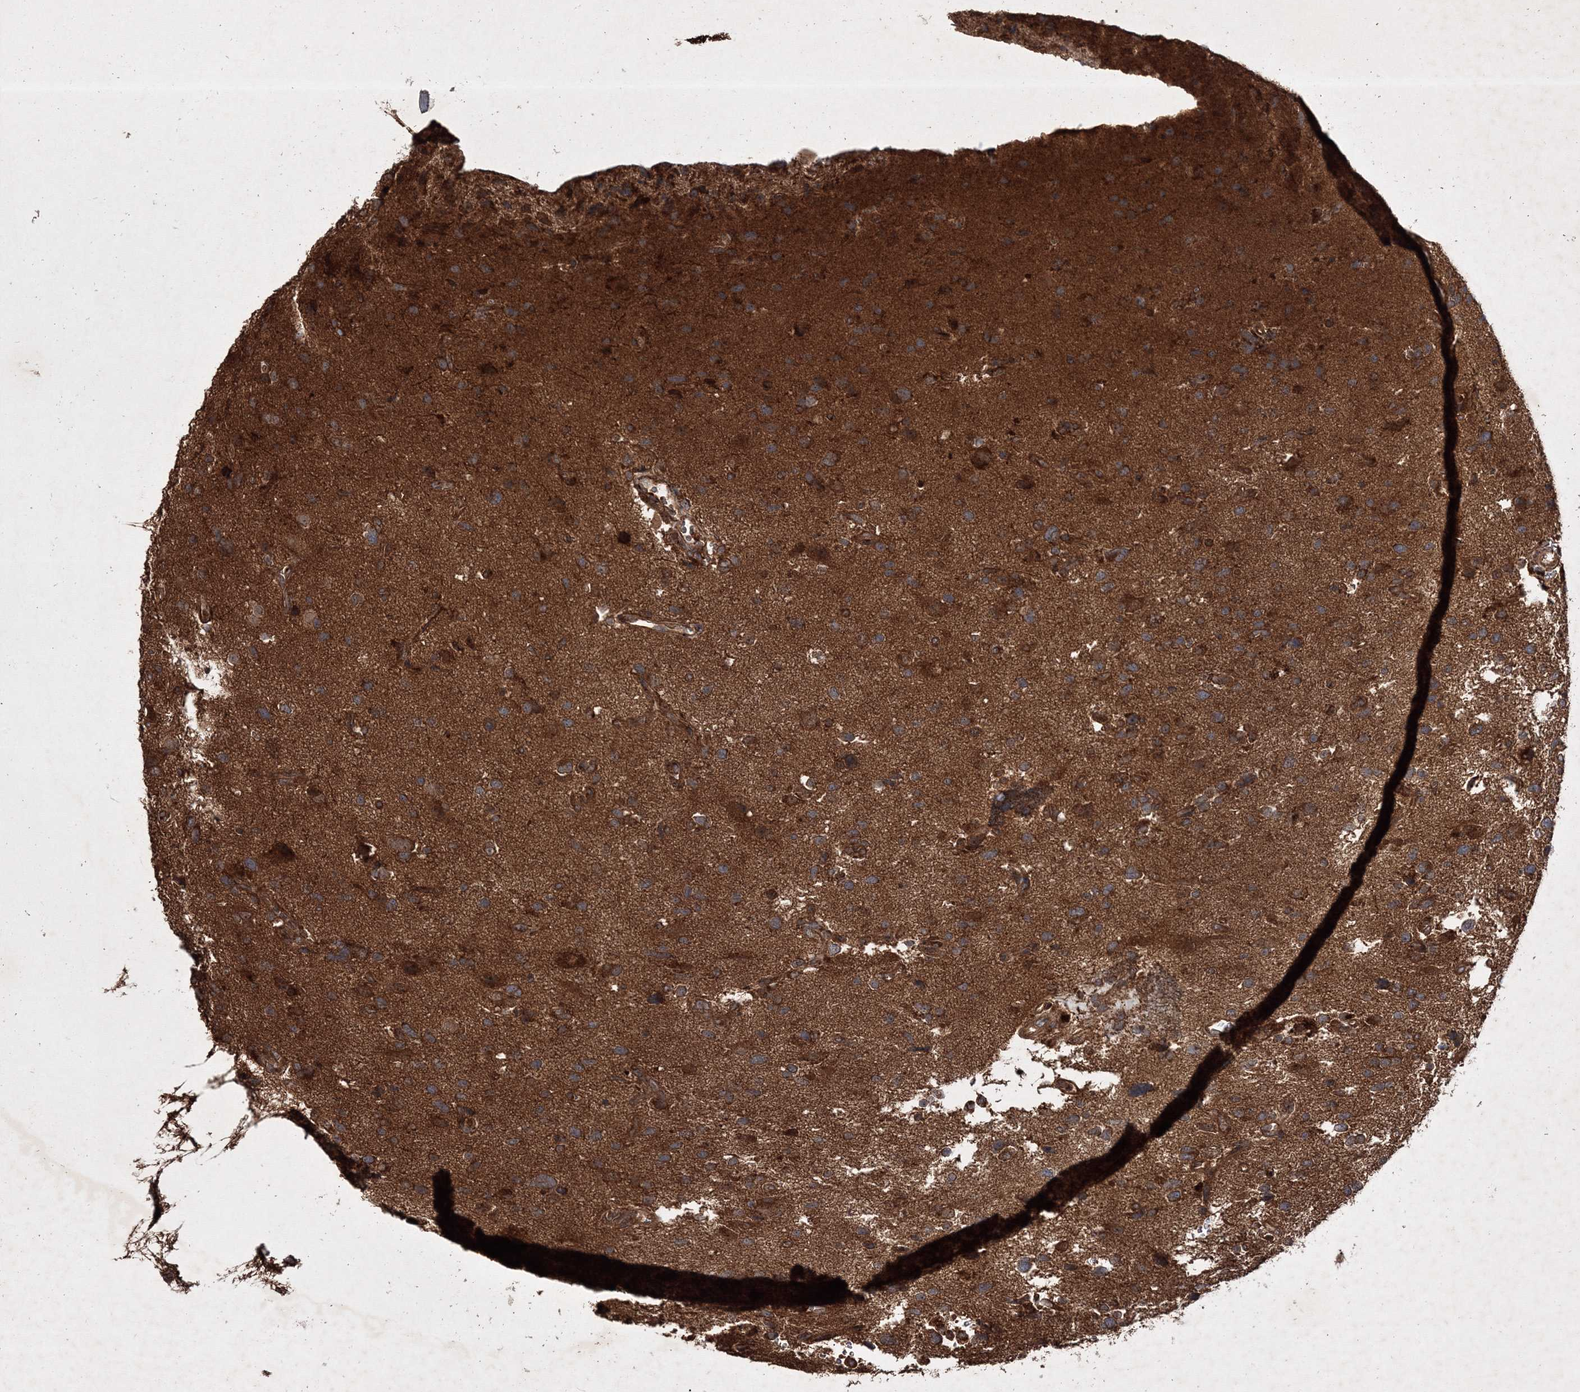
{"staining": {"intensity": "strong", "quantity": ">75%", "location": "cytoplasmic/membranous"}, "tissue": "glioma", "cell_type": "Tumor cells", "image_type": "cancer", "snomed": [{"axis": "morphology", "description": "Glioma, malignant, High grade"}, {"axis": "topography", "description": "Brain"}], "caption": "Immunohistochemistry (IHC) image of neoplastic tissue: human glioma stained using immunohistochemistry demonstrates high levels of strong protein expression localized specifically in the cytoplasmic/membranous of tumor cells, appearing as a cytoplasmic/membranous brown color.", "gene": "DNAJC13", "patient": {"sex": "male", "age": 33}}